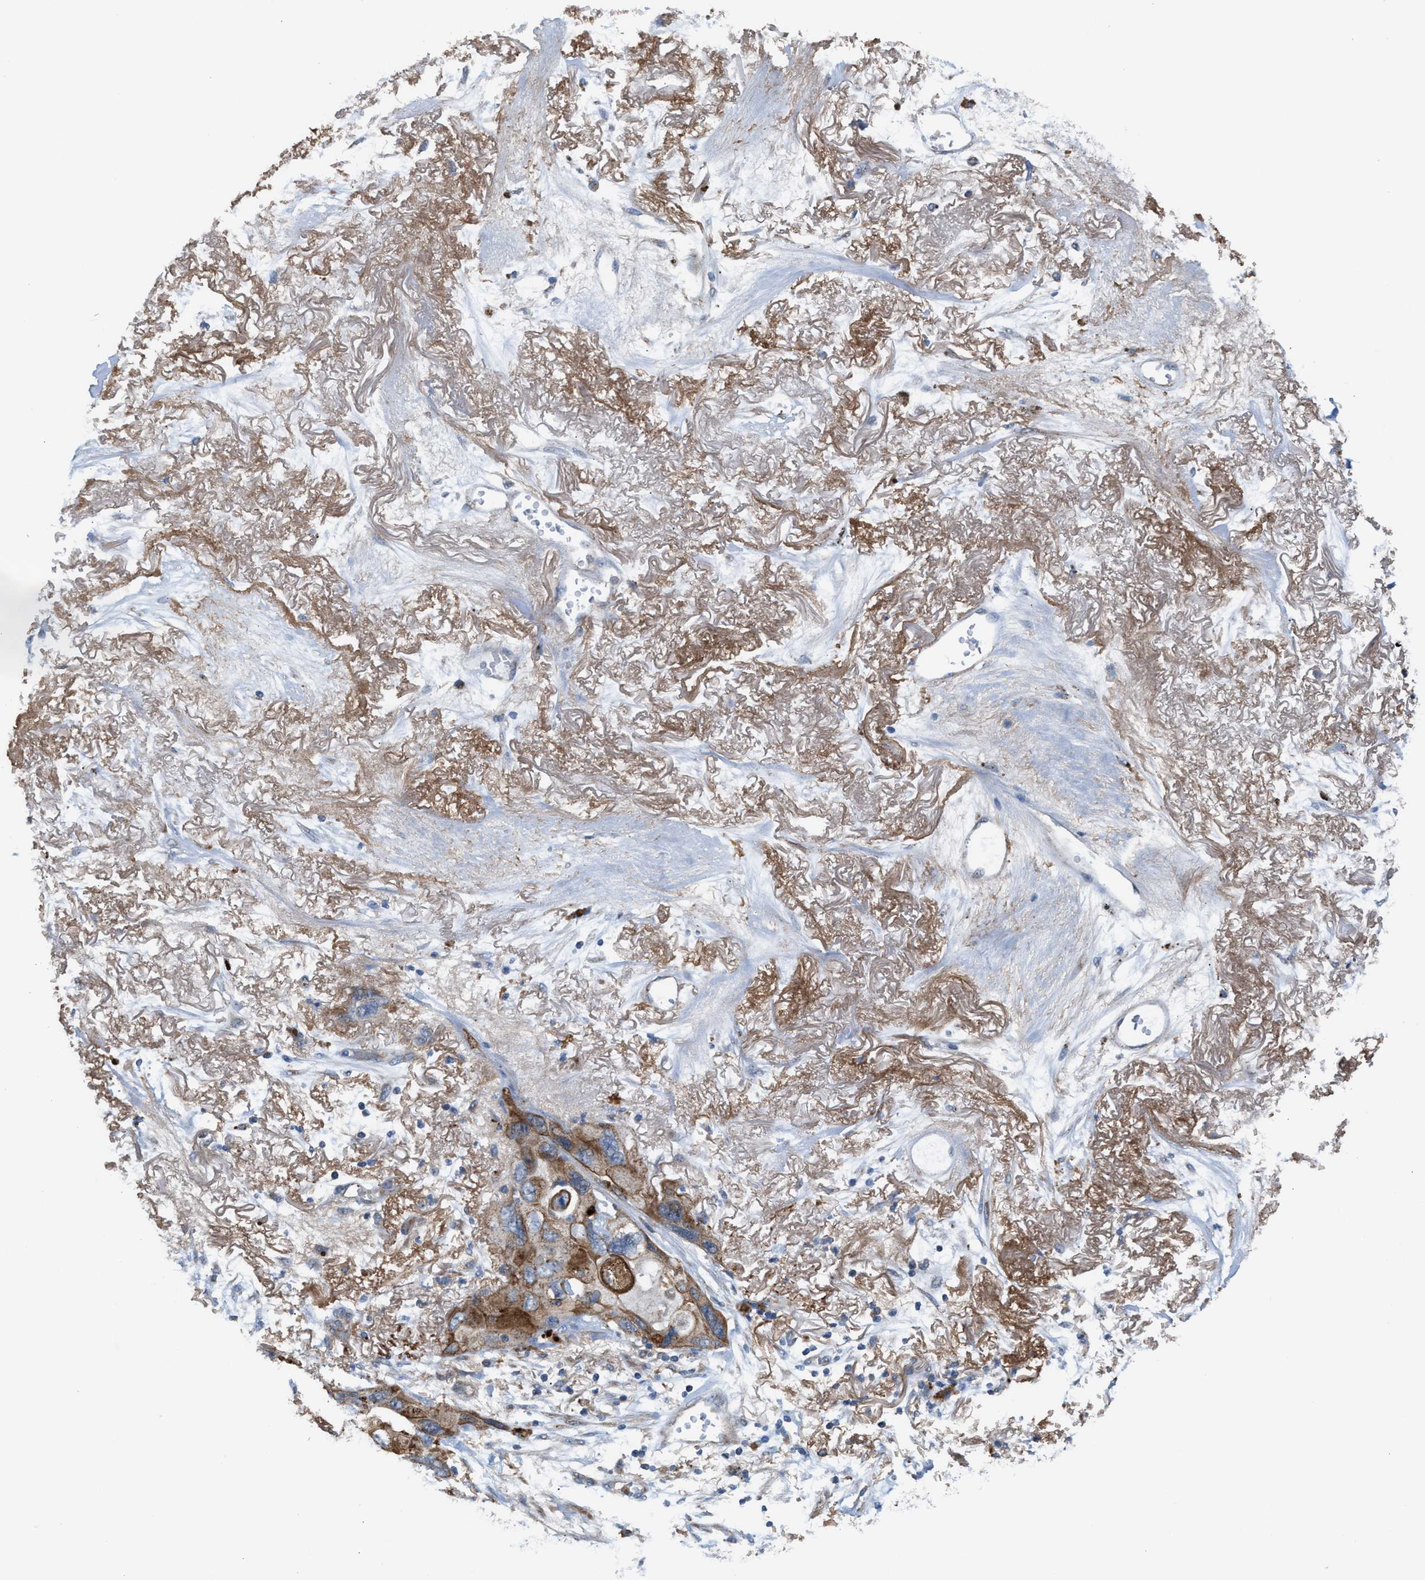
{"staining": {"intensity": "moderate", "quantity": ">75%", "location": "cytoplasmic/membranous"}, "tissue": "lung cancer", "cell_type": "Tumor cells", "image_type": "cancer", "snomed": [{"axis": "morphology", "description": "Squamous cell carcinoma, NOS"}, {"axis": "topography", "description": "Lung"}], "caption": "Squamous cell carcinoma (lung) stained with immunohistochemistry (IHC) exhibits moderate cytoplasmic/membranous staining in about >75% of tumor cells.", "gene": "PDCL", "patient": {"sex": "female", "age": 73}}